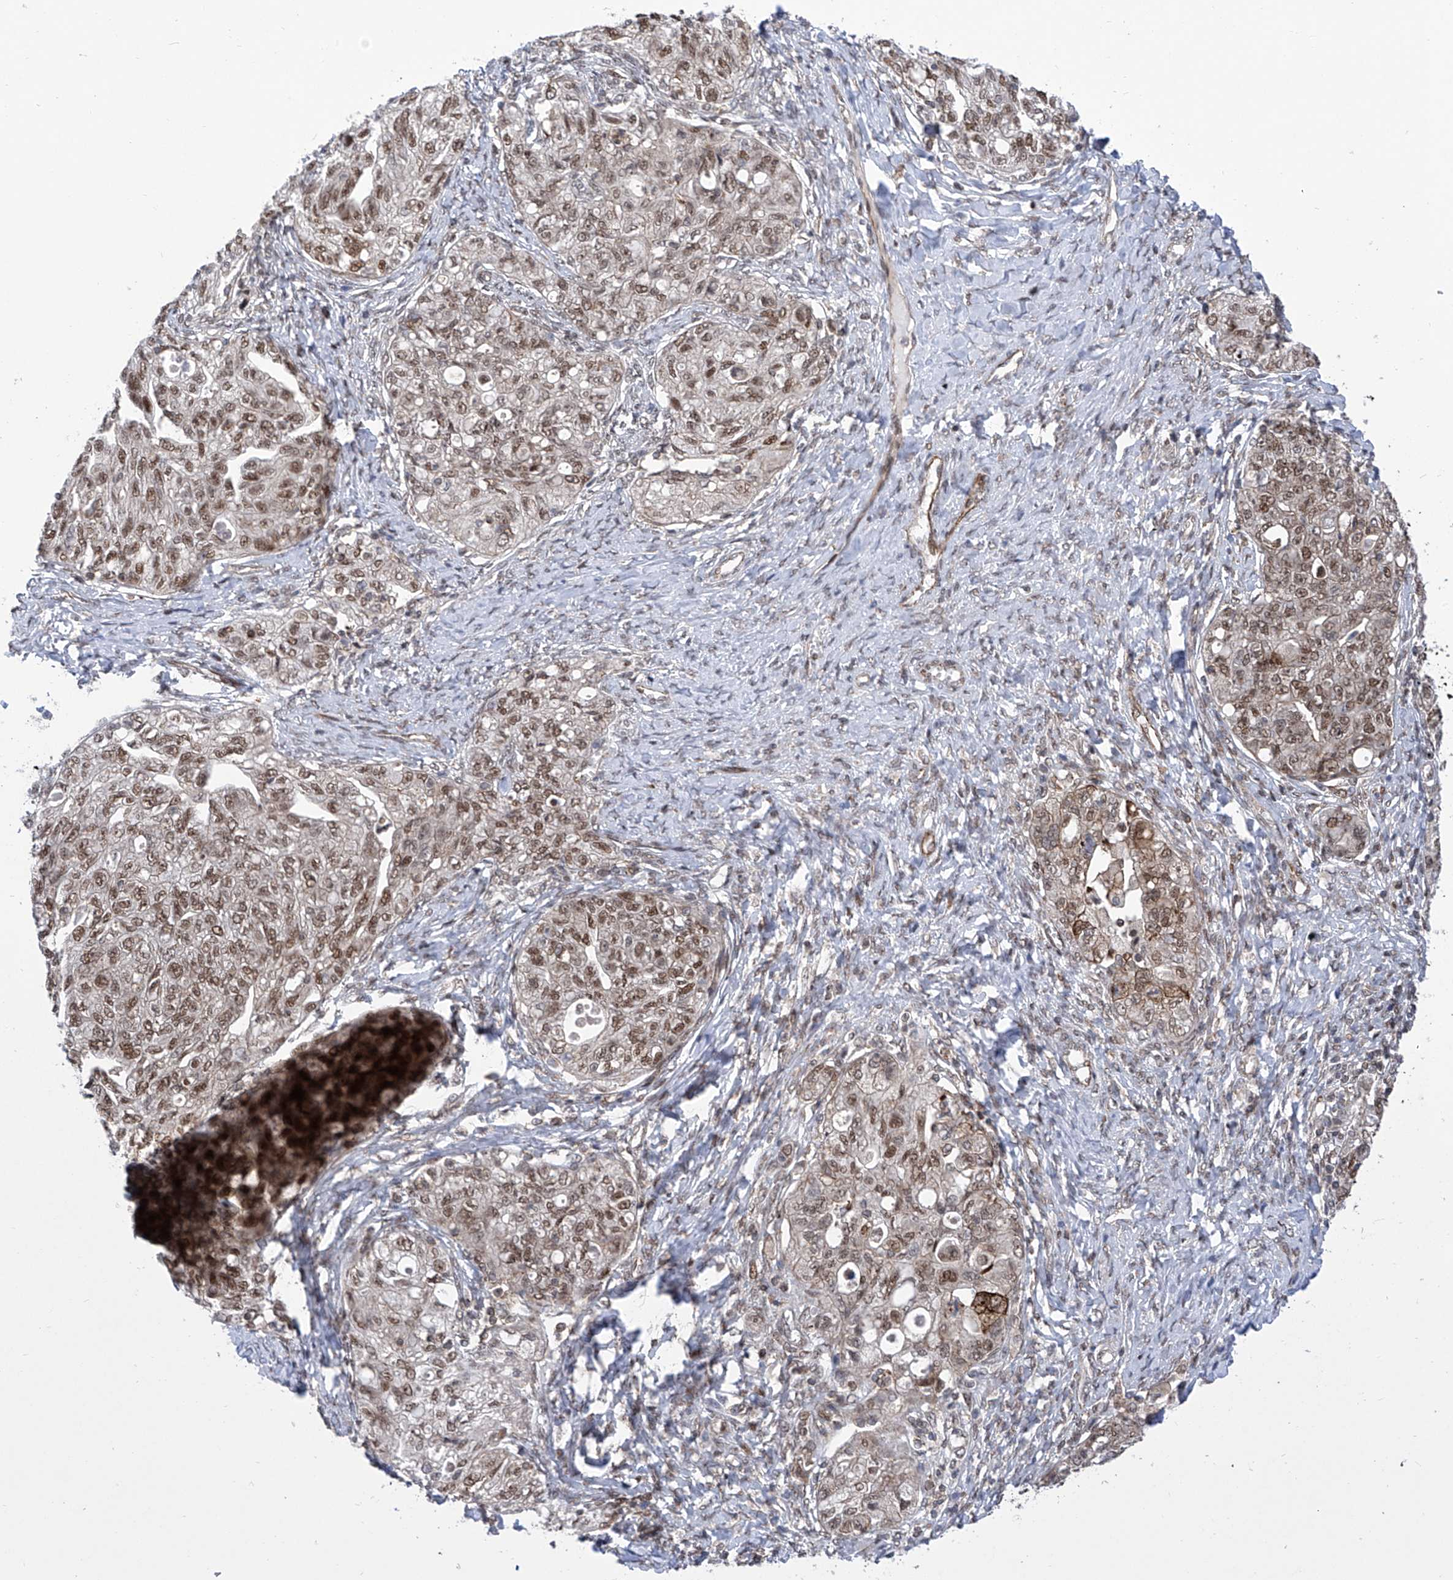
{"staining": {"intensity": "moderate", "quantity": ">75%", "location": "nuclear"}, "tissue": "ovarian cancer", "cell_type": "Tumor cells", "image_type": "cancer", "snomed": [{"axis": "morphology", "description": "Carcinoma, NOS"}, {"axis": "morphology", "description": "Cystadenocarcinoma, serous, NOS"}, {"axis": "topography", "description": "Ovary"}], "caption": "An IHC image of neoplastic tissue is shown. Protein staining in brown shows moderate nuclear positivity in ovarian carcinoma within tumor cells. The staining is performed using DAB (3,3'-diaminobenzidine) brown chromogen to label protein expression. The nuclei are counter-stained blue using hematoxylin.", "gene": "CEP290", "patient": {"sex": "female", "age": 69}}